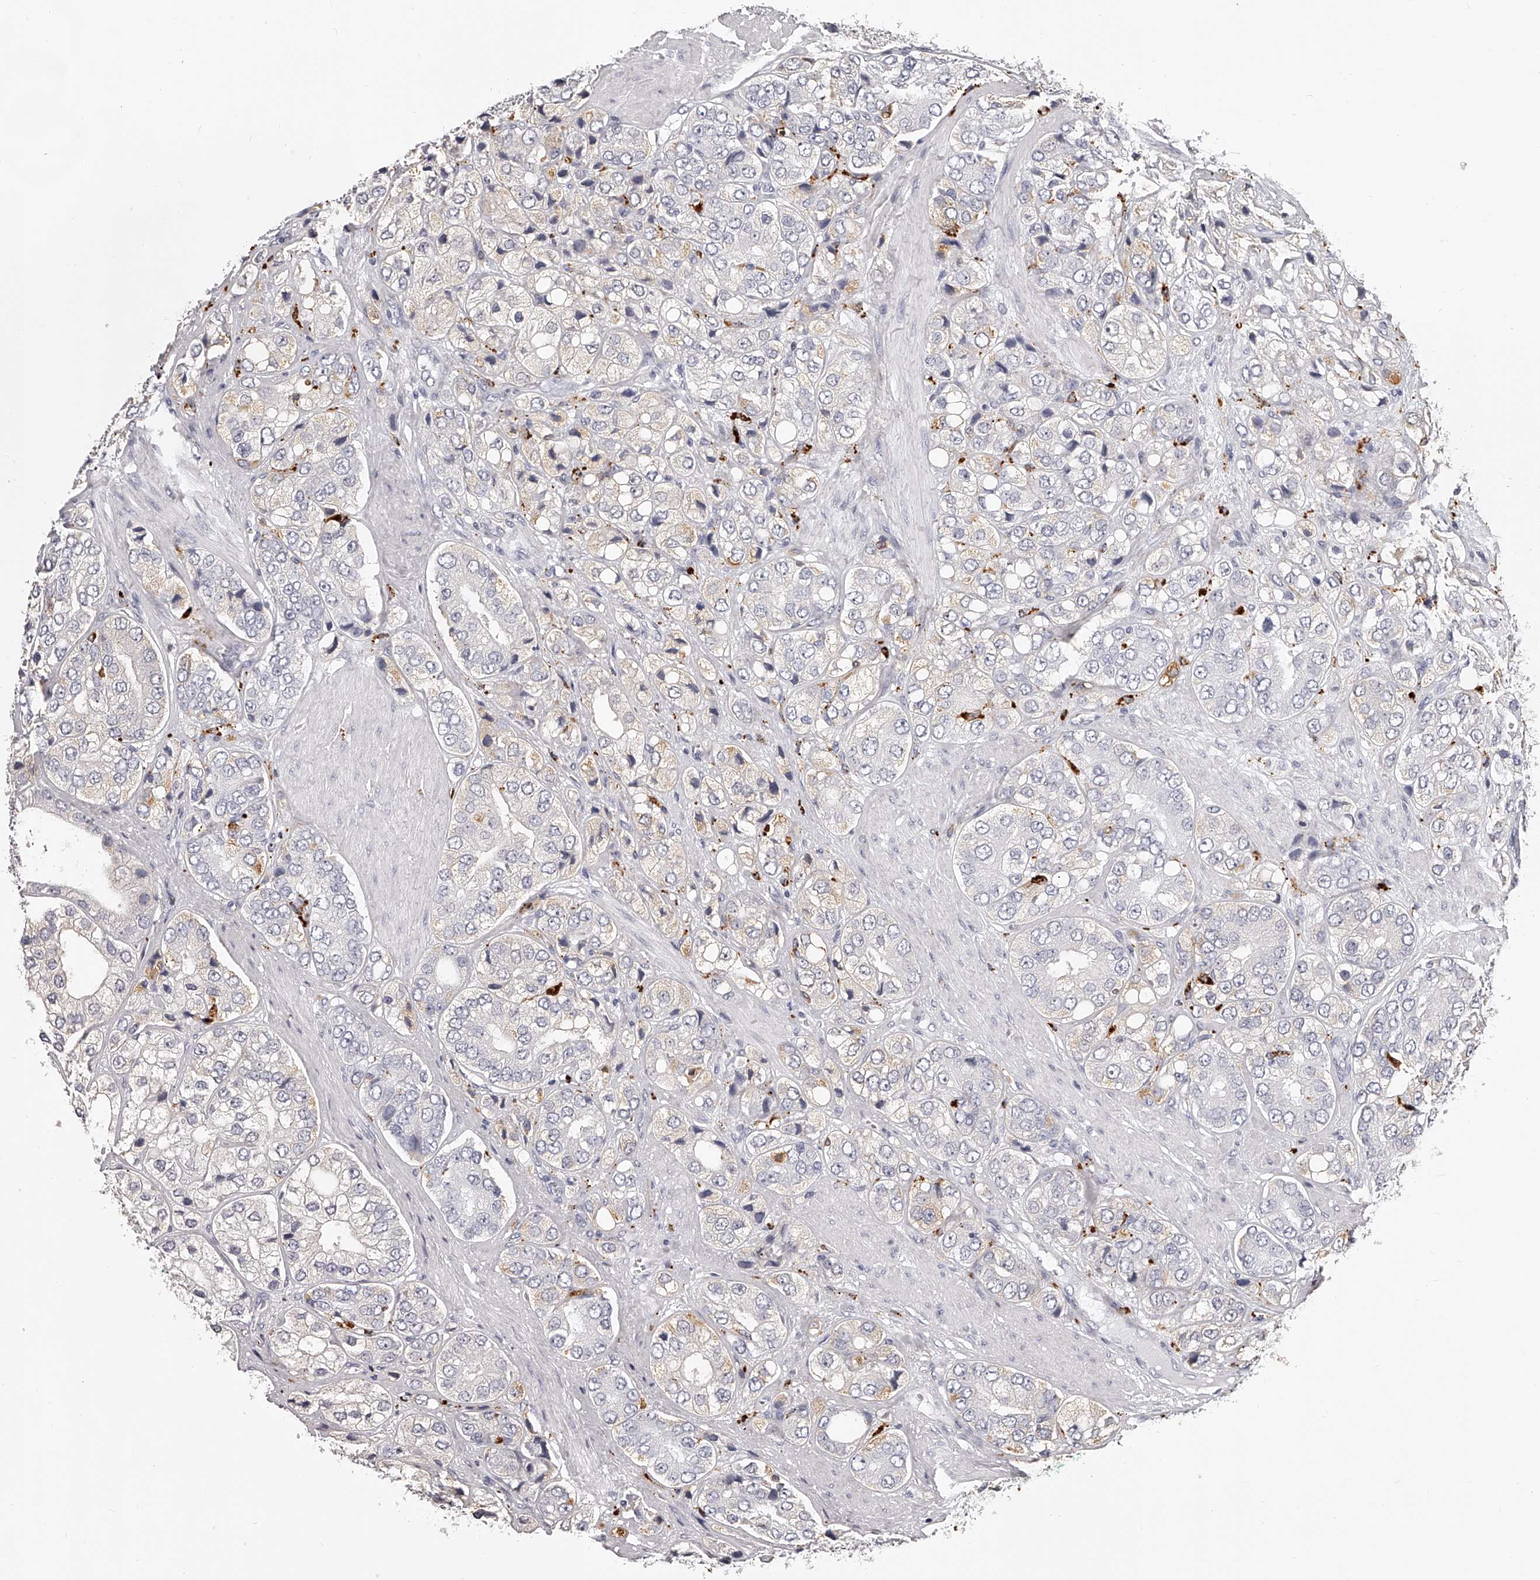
{"staining": {"intensity": "negative", "quantity": "none", "location": "none"}, "tissue": "prostate cancer", "cell_type": "Tumor cells", "image_type": "cancer", "snomed": [{"axis": "morphology", "description": "Adenocarcinoma, High grade"}, {"axis": "topography", "description": "Prostate"}], "caption": "High power microscopy photomicrograph of an IHC histopathology image of adenocarcinoma (high-grade) (prostate), revealing no significant positivity in tumor cells.", "gene": "DMRT1", "patient": {"sex": "male", "age": 50}}